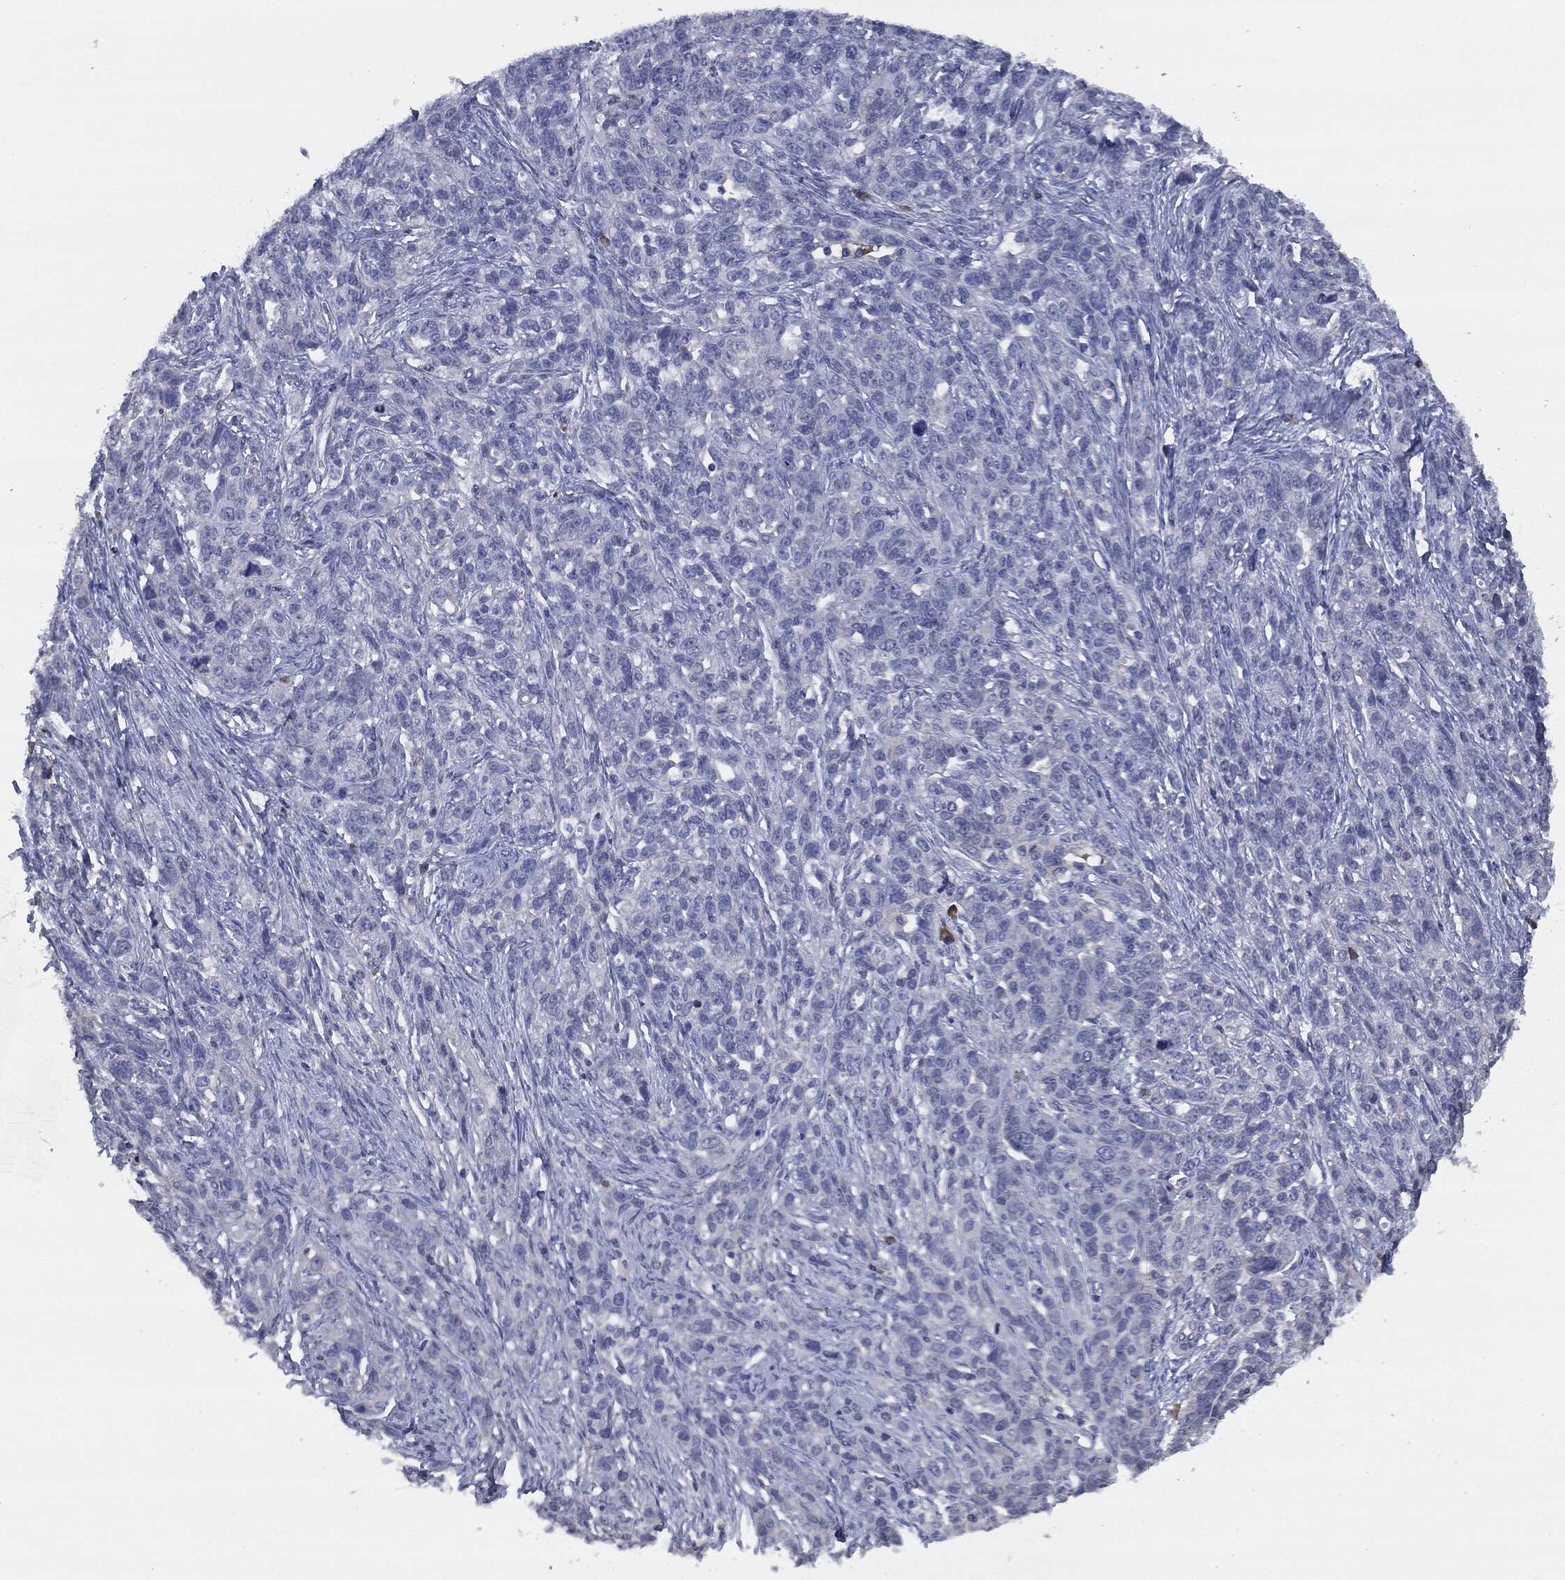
{"staining": {"intensity": "negative", "quantity": "none", "location": "none"}, "tissue": "ovarian cancer", "cell_type": "Tumor cells", "image_type": "cancer", "snomed": [{"axis": "morphology", "description": "Cystadenocarcinoma, serous, NOS"}, {"axis": "topography", "description": "Ovary"}], "caption": "Immunohistochemistry (IHC) micrograph of human ovarian cancer (serous cystadenocarcinoma) stained for a protein (brown), which exhibits no expression in tumor cells.", "gene": "IL2RG", "patient": {"sex": "female", "age": 71}}